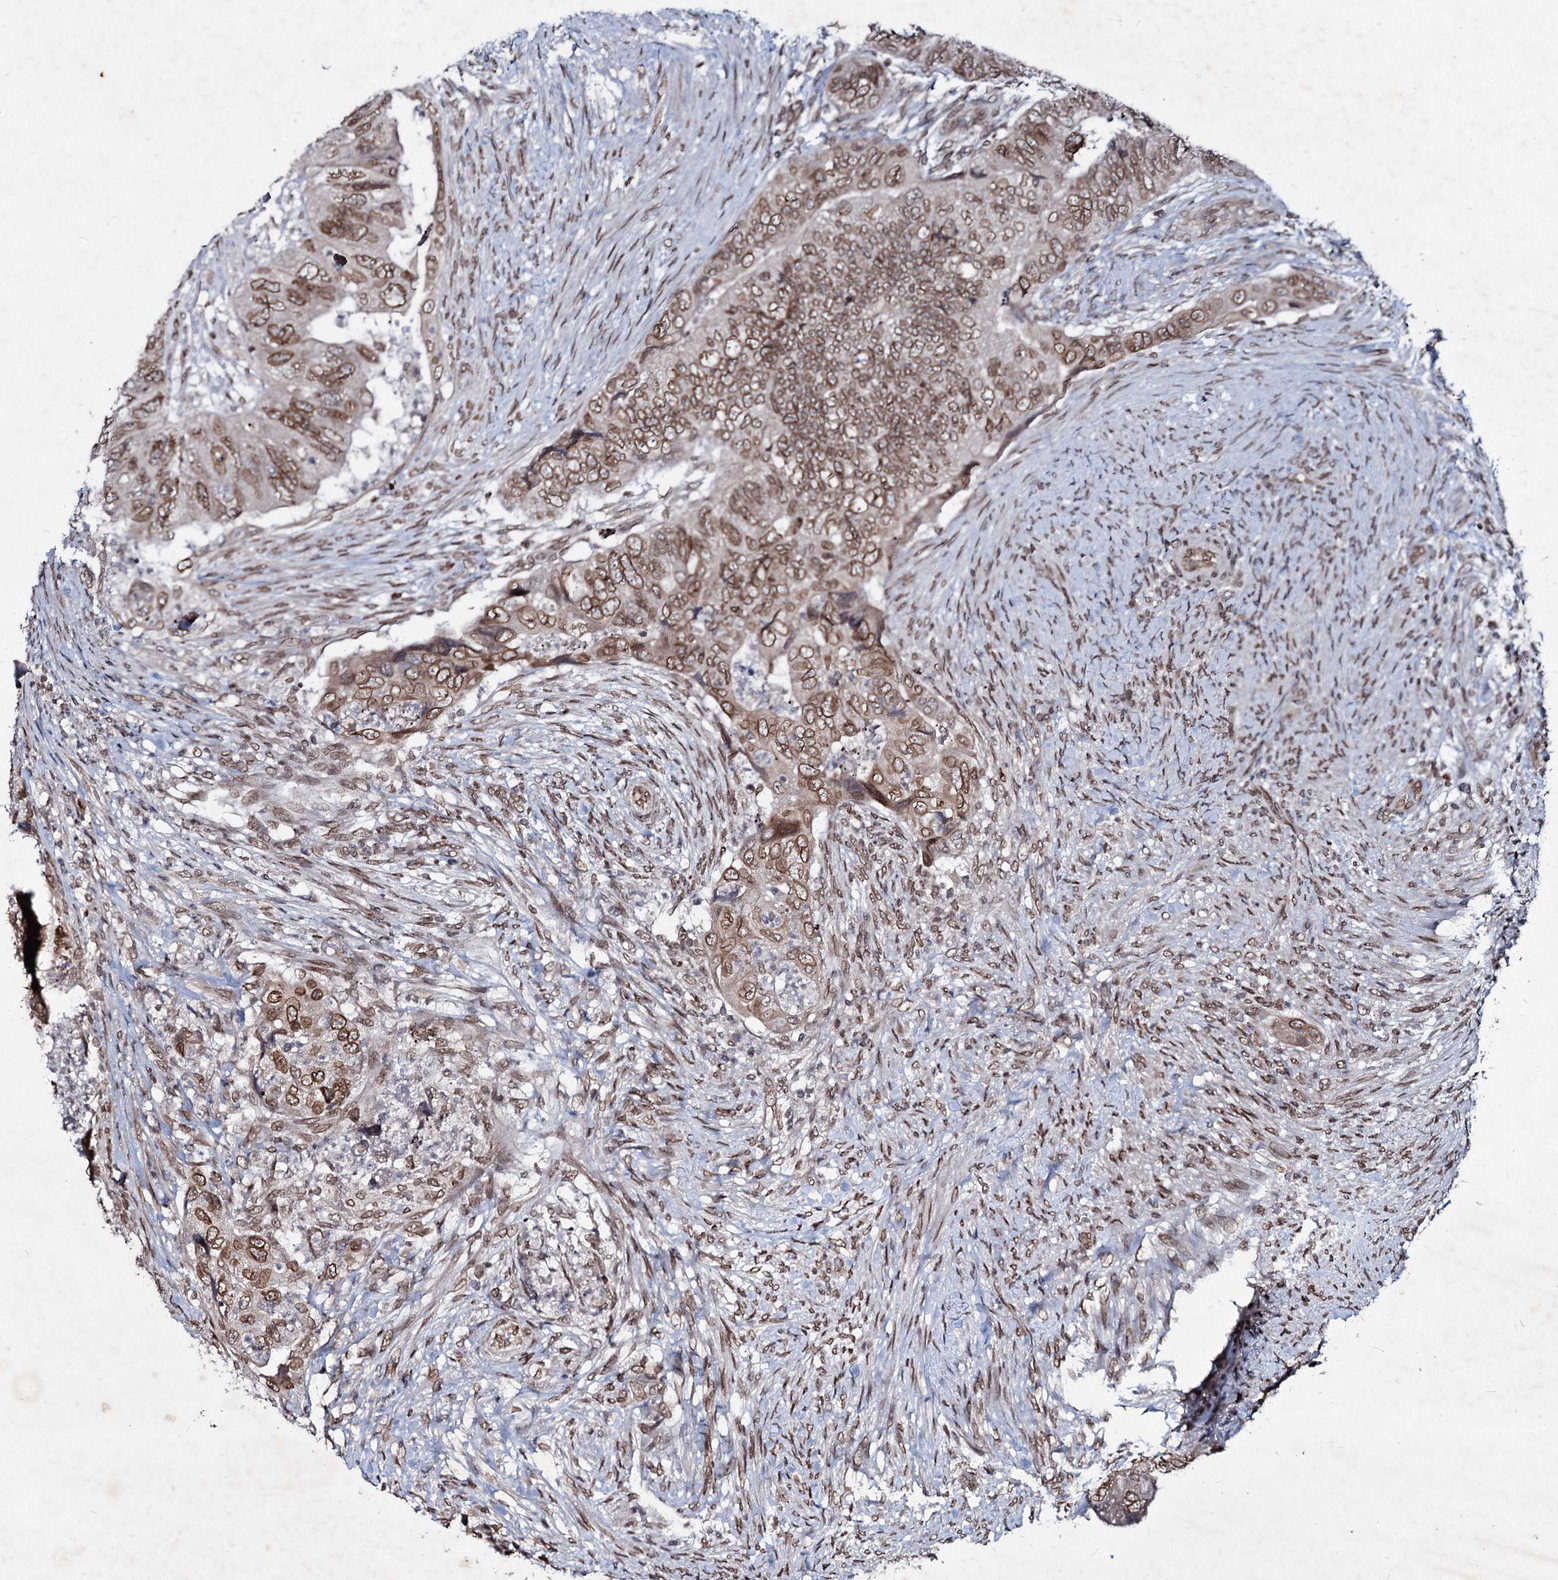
{"staining": {"intensity": "moderate", "quantity": ">75%", "location": "cytoplasmic/membranous,nuclear"}, "tissue": "colorectal cancer", "cell_type": "Tumor cells", "image_type": "cancer", "snomed": [{"axis": "morphology", "description": "Adenocarcinoma, NOS"}, {"axis": "topography", "description": "Rectum"}], "caption": "Brown immunohistochemical staining in human colorectal cancer shows moderate cytoplasmic/membranous and nuclear positivity in about >75% of tumor cells. (DAB (3,3'-diaminobenzidine) IHC with brightfield microscopy, high magnification).", "gene": "RNF6", "patient": {"sex": "male", "age": 63}}